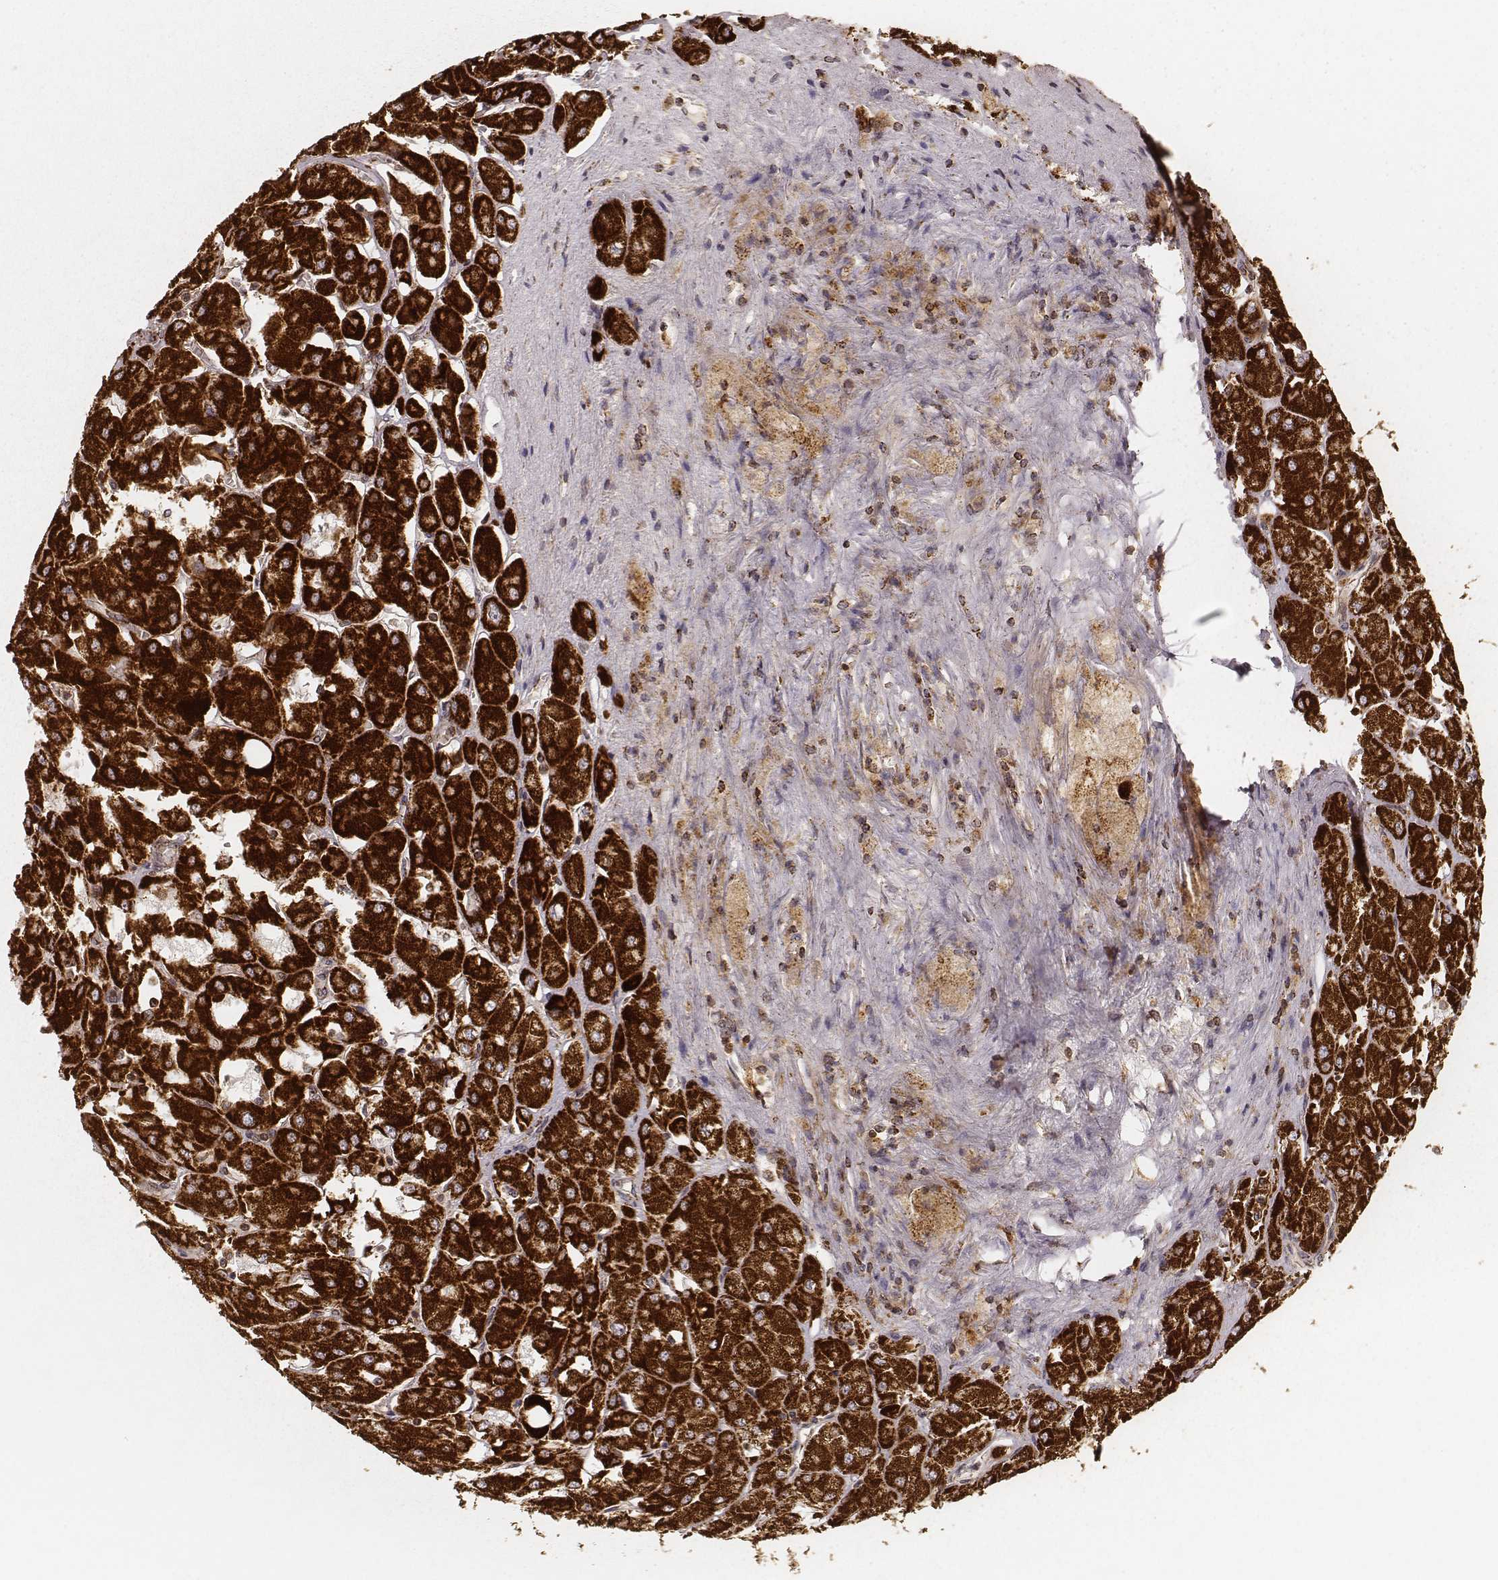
{"staining": {"intensity": "strong", "quantity": ">75%", "location": "cytoplasmic/membranous"}, "tissue": "renal cancer", "cell_type": "Tumor cells", "image_type": "cancer", "snomed": [{"axis": "morphology", "description": "Adenocarcinoma, NOS"}, {"axis": "topography", "description": "Kidney"}], "caption": "Adenocarcinoma (renal) tissue shows strong cytoplasmic/membranous staining in approximately >75% of tumor cells, visualized by immunohistochemistry.", "gene": "CS", "patient": {"sex": "male", "age": 72}}